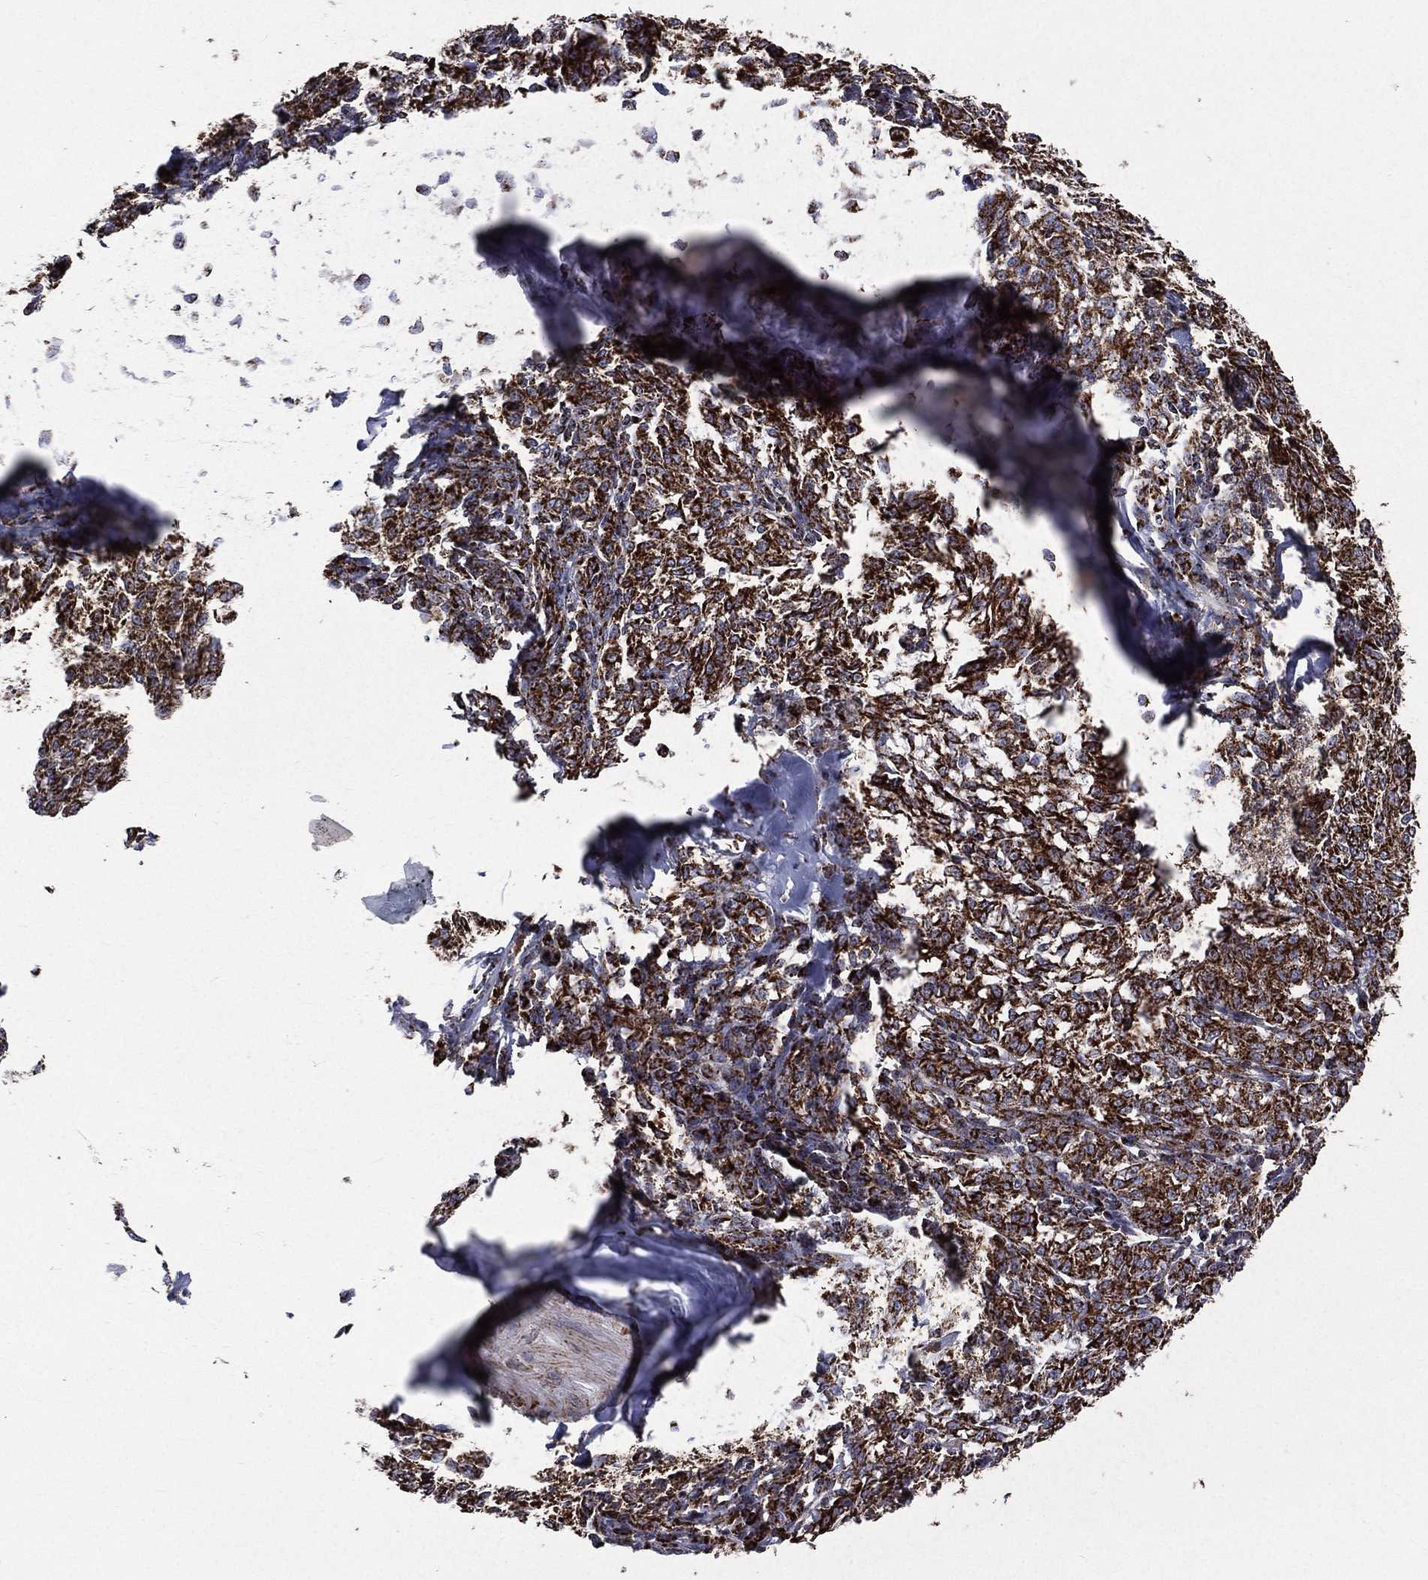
{"staining": {"intensity": "strong", "quantity": ">75%", "location": "cytoplasmic/membranous"}, "tissue": "melanoma", "cell_type": "Tumor cells", "image_type": "cancer", "snomed": [{"axis": "morphology", "description": "Malignant melanoma, NOS"}, {"axis": "topography", "description": "Skin"}], "caption": "Melanoma stained for a protein displays strong cytoplasmic/membranous positivity in tumor cells. Ihc stains the protein in brown and the nuclei are stained blue.", "gene": "GOT2", "patient": {"sex": "female", "age": 72}}